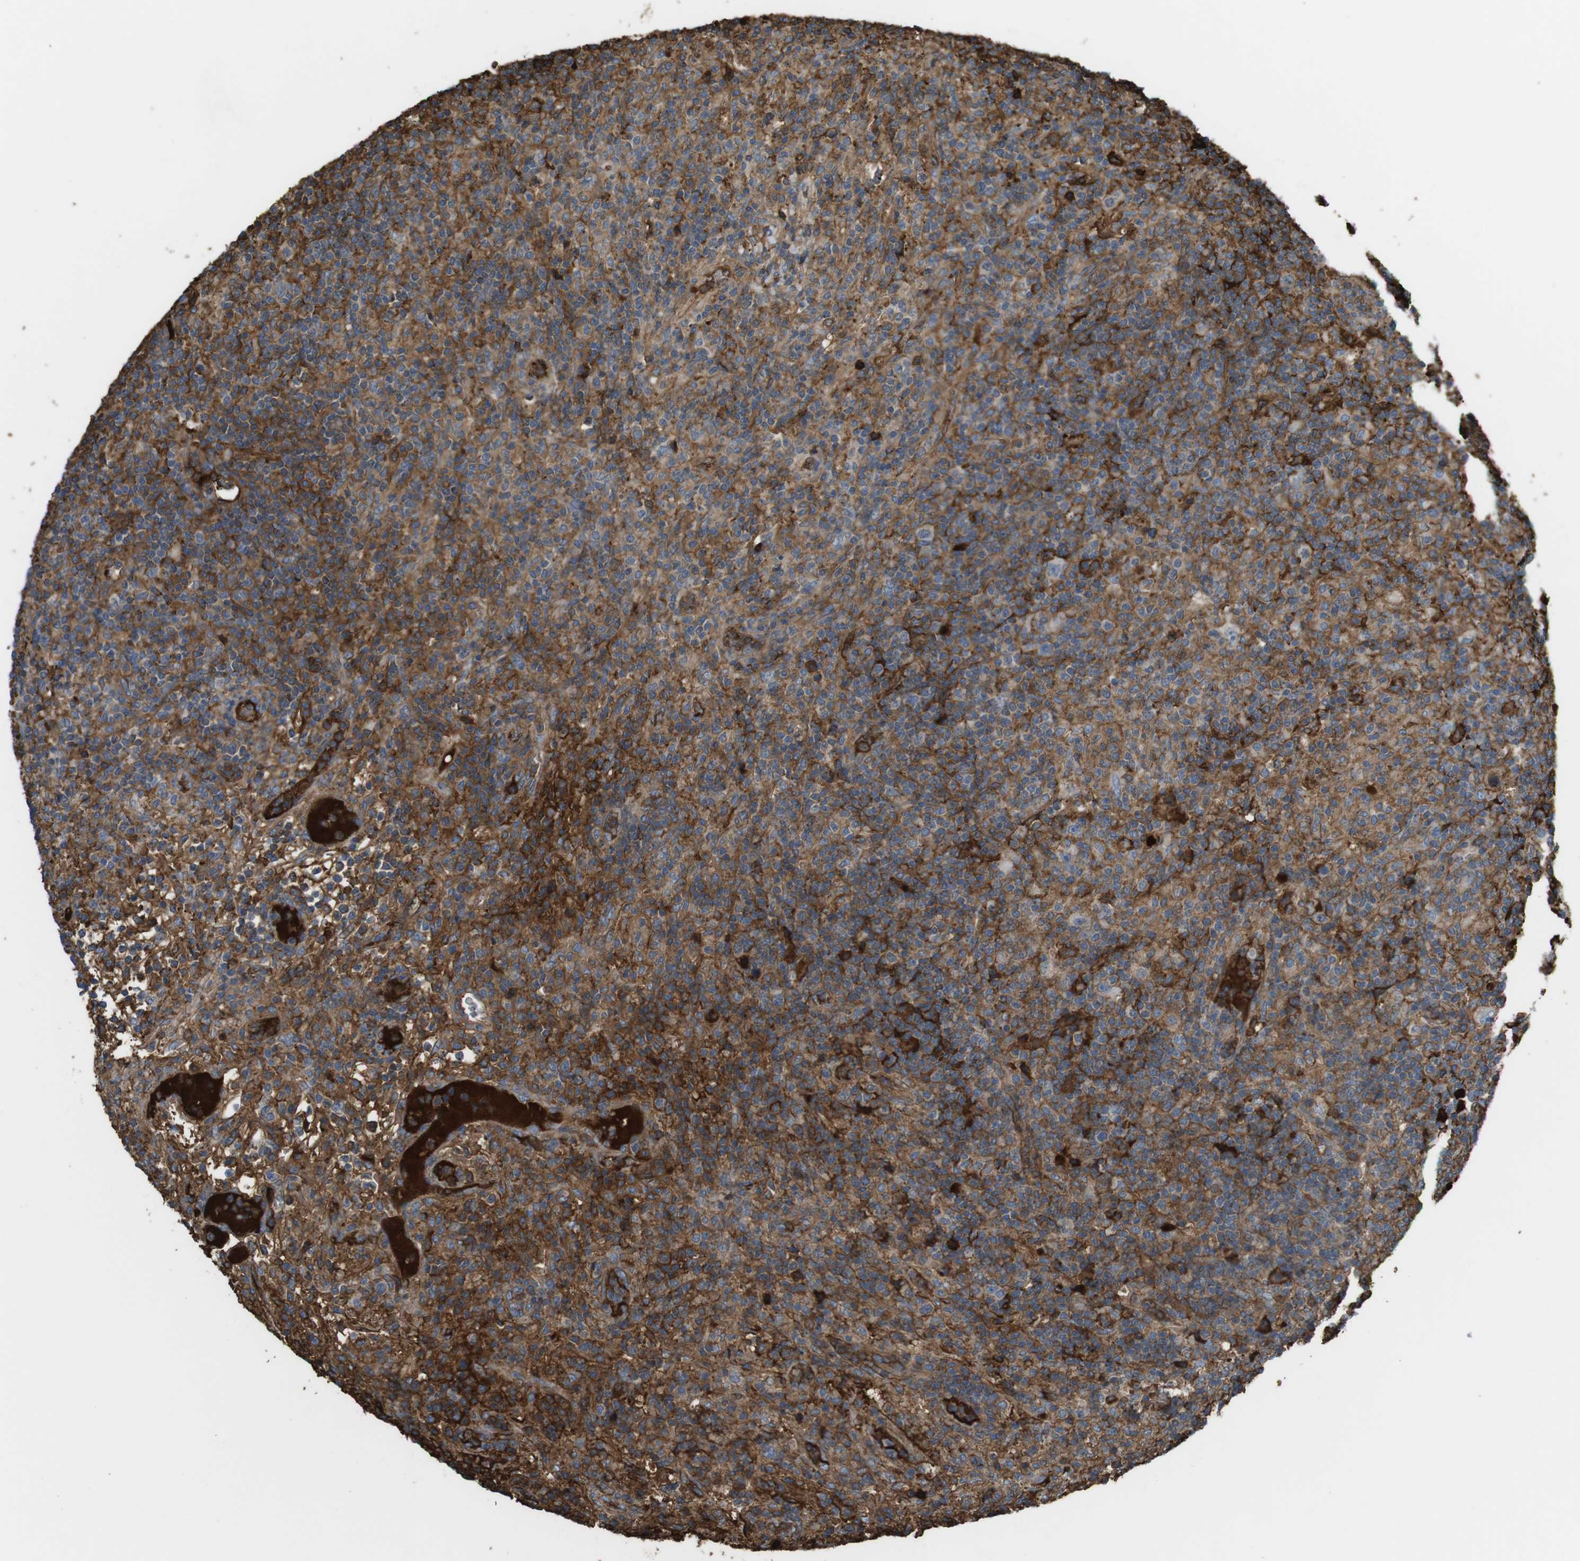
{"staining": {"intensity": "moderate", "quantity": "25%-75%", "location": "cytoplasmic/membranous"}, "tissue": "lymphoma", "cell_type": "Tumor cells", "image_type": "cancer", "snomed": [{"axis": "morphology", "description": "Hodgkin's disease, NOS"}, {"axis": "topography", "description": "Lymph node"}], "caption": "The histopathology image reveals a brown stain indicating the presence of a protein in the cytoplasmic/membranous of tumor cells in lymphoma.", "gene": "LTBP4", "patient": {"sex": "male", "age": 70}}